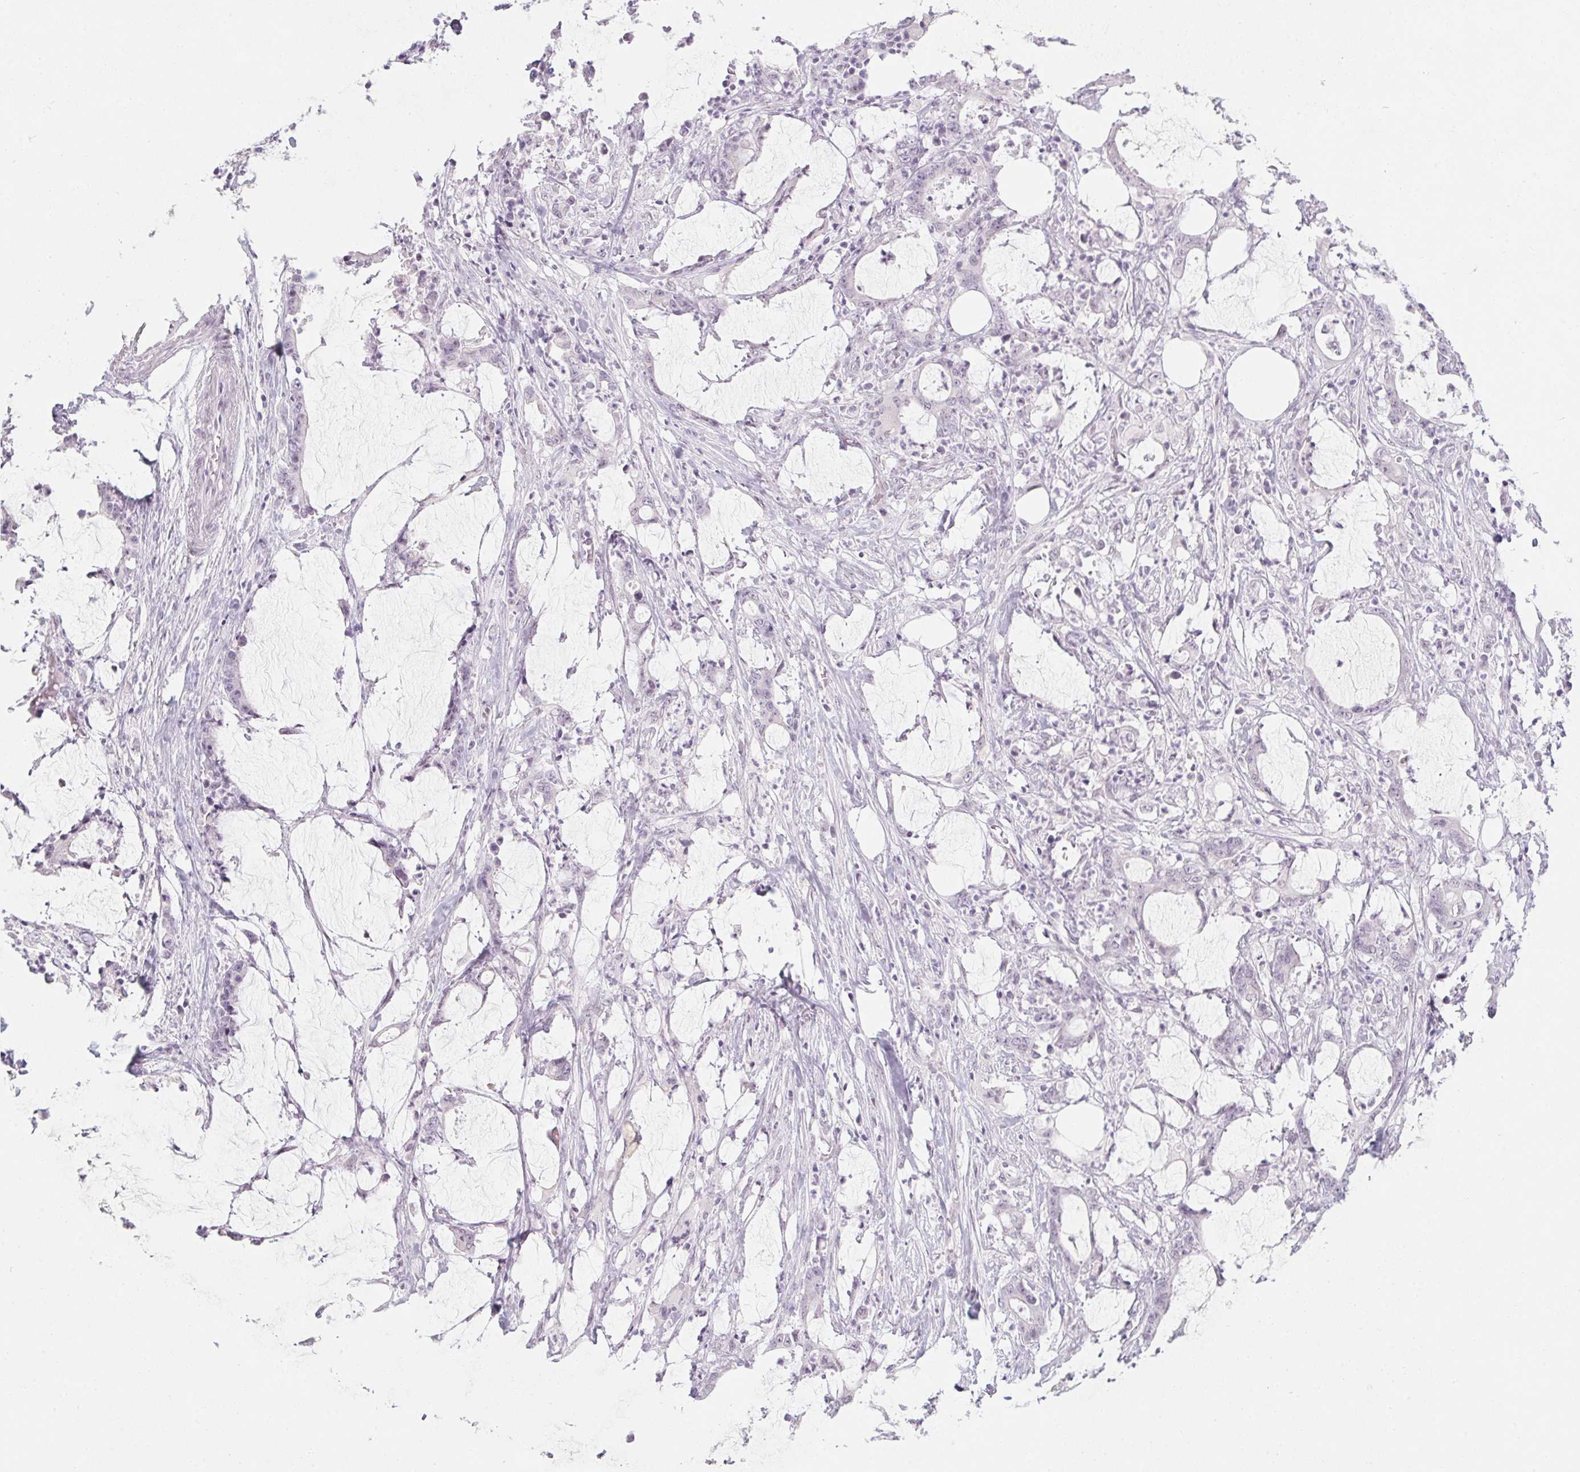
{"staining": {"intensity": "negative", "quantity": "none", "location": "none"}, "tissue": "stomach cancer", "cell_type": "Tumor cells", "image_type": "cancer", "snomed": [{"axis": "morphology", "description": "Adenocarcinoma, NOS"}, {"axis": "topography", "description": "Stomach, upper"}], "caption": "Immunohistochemical staining of stomach cancer shows no significant positivity in tumor cells.", "gene": "KCNQ2", "patient": {"sex": "male", "age": 68}}